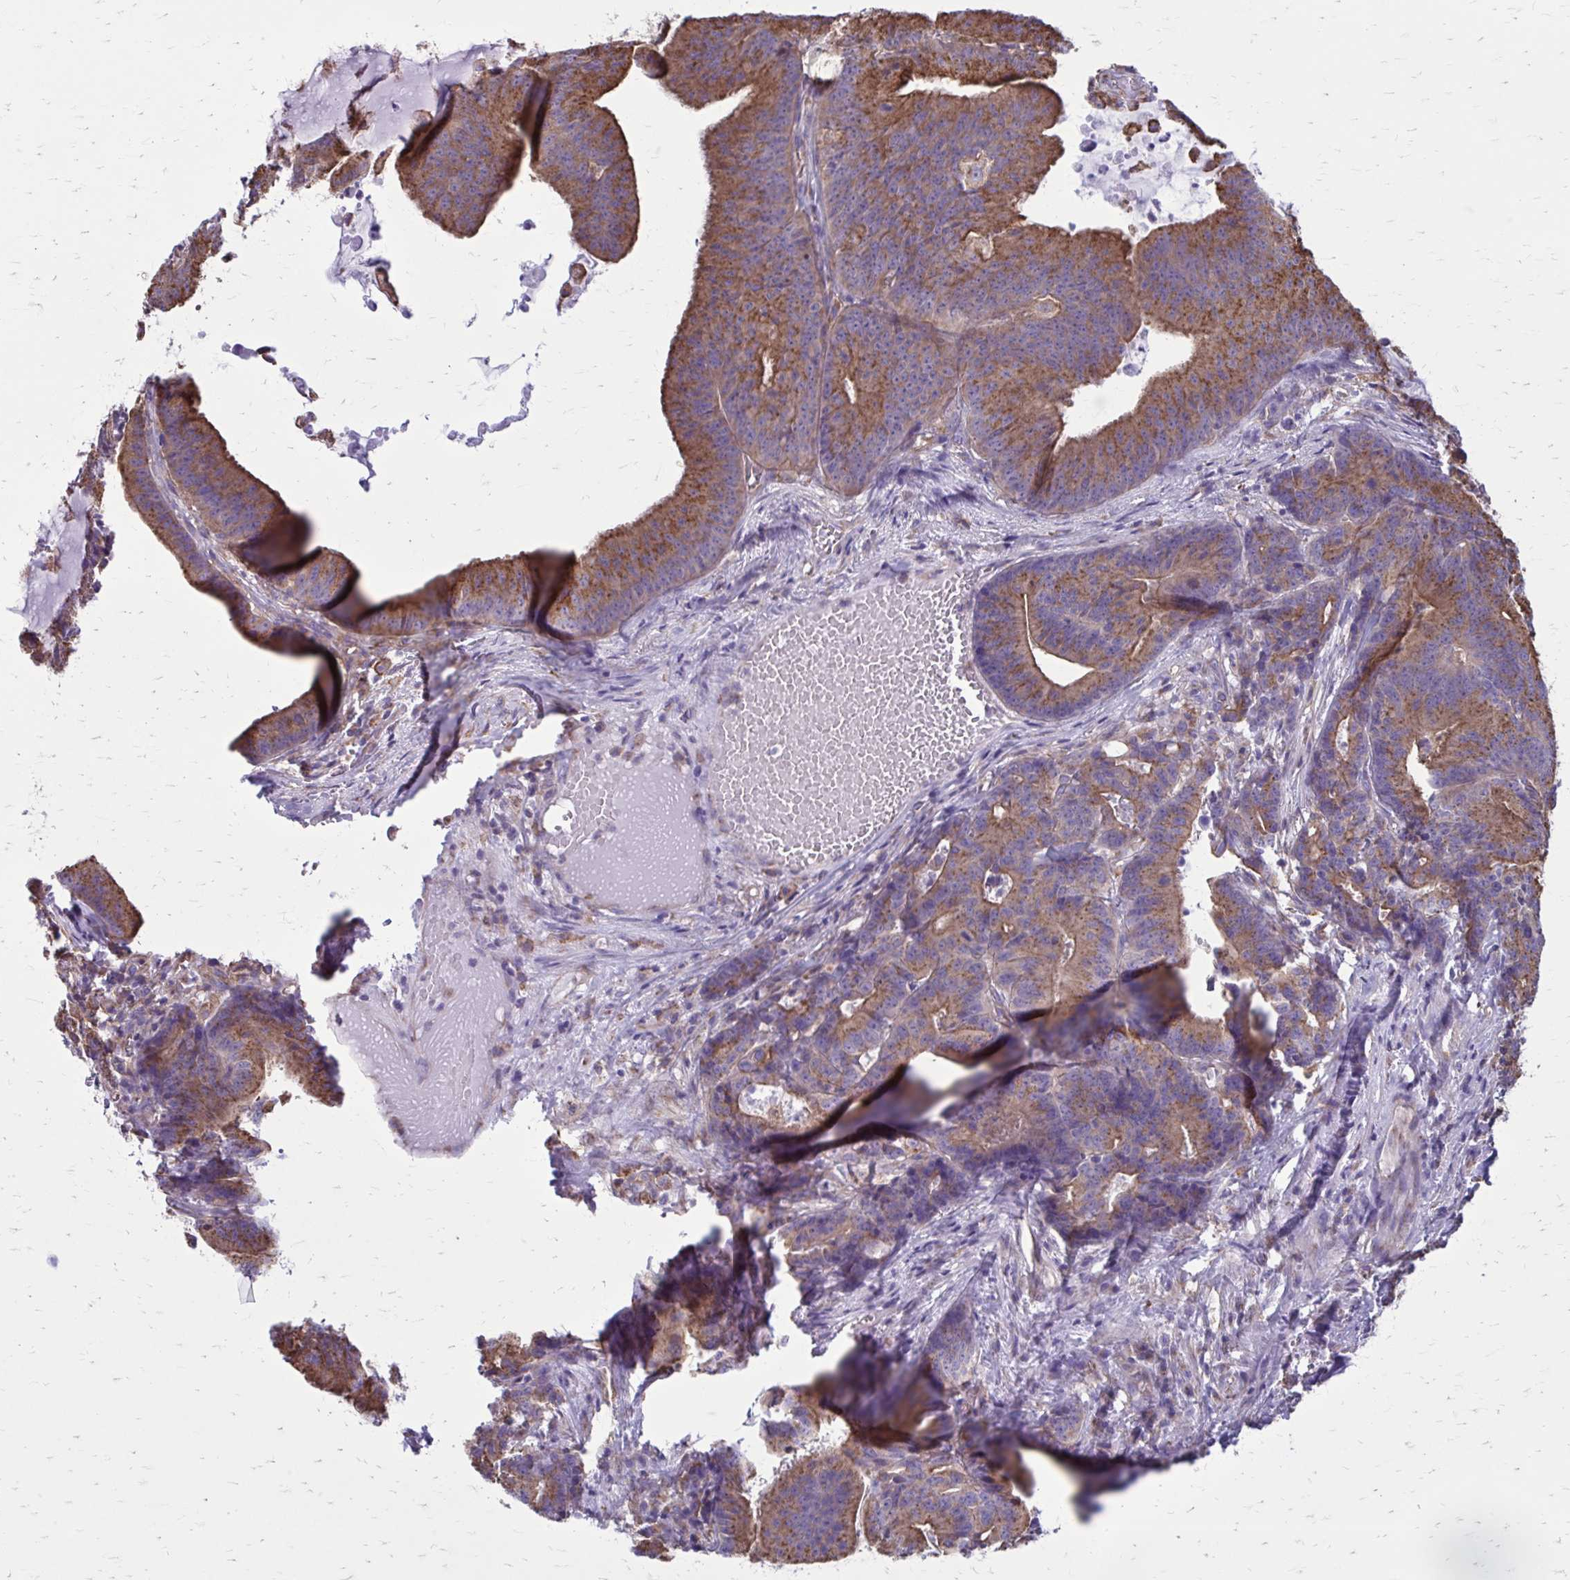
{"staining": {"intensity": "moderate", "quantity": ">75%", "location": "cytoplasmic/membranous"}, "tissue": "colorectal cancer", "cell_type": "Tumor cells", "image_type": "cancer", "snomed": [{"axis": "morphology", "description": "Adenocarcinoma, NOS"}, {"axis": "topography", "description": "Colon"}], "caption": "Moderate cytoplasmic/membranous expression is present in approximately >75% of tumor cells in colorectal cancer.", "gene": "CLTA", "patient": {"sex": "female", "age": 78}}